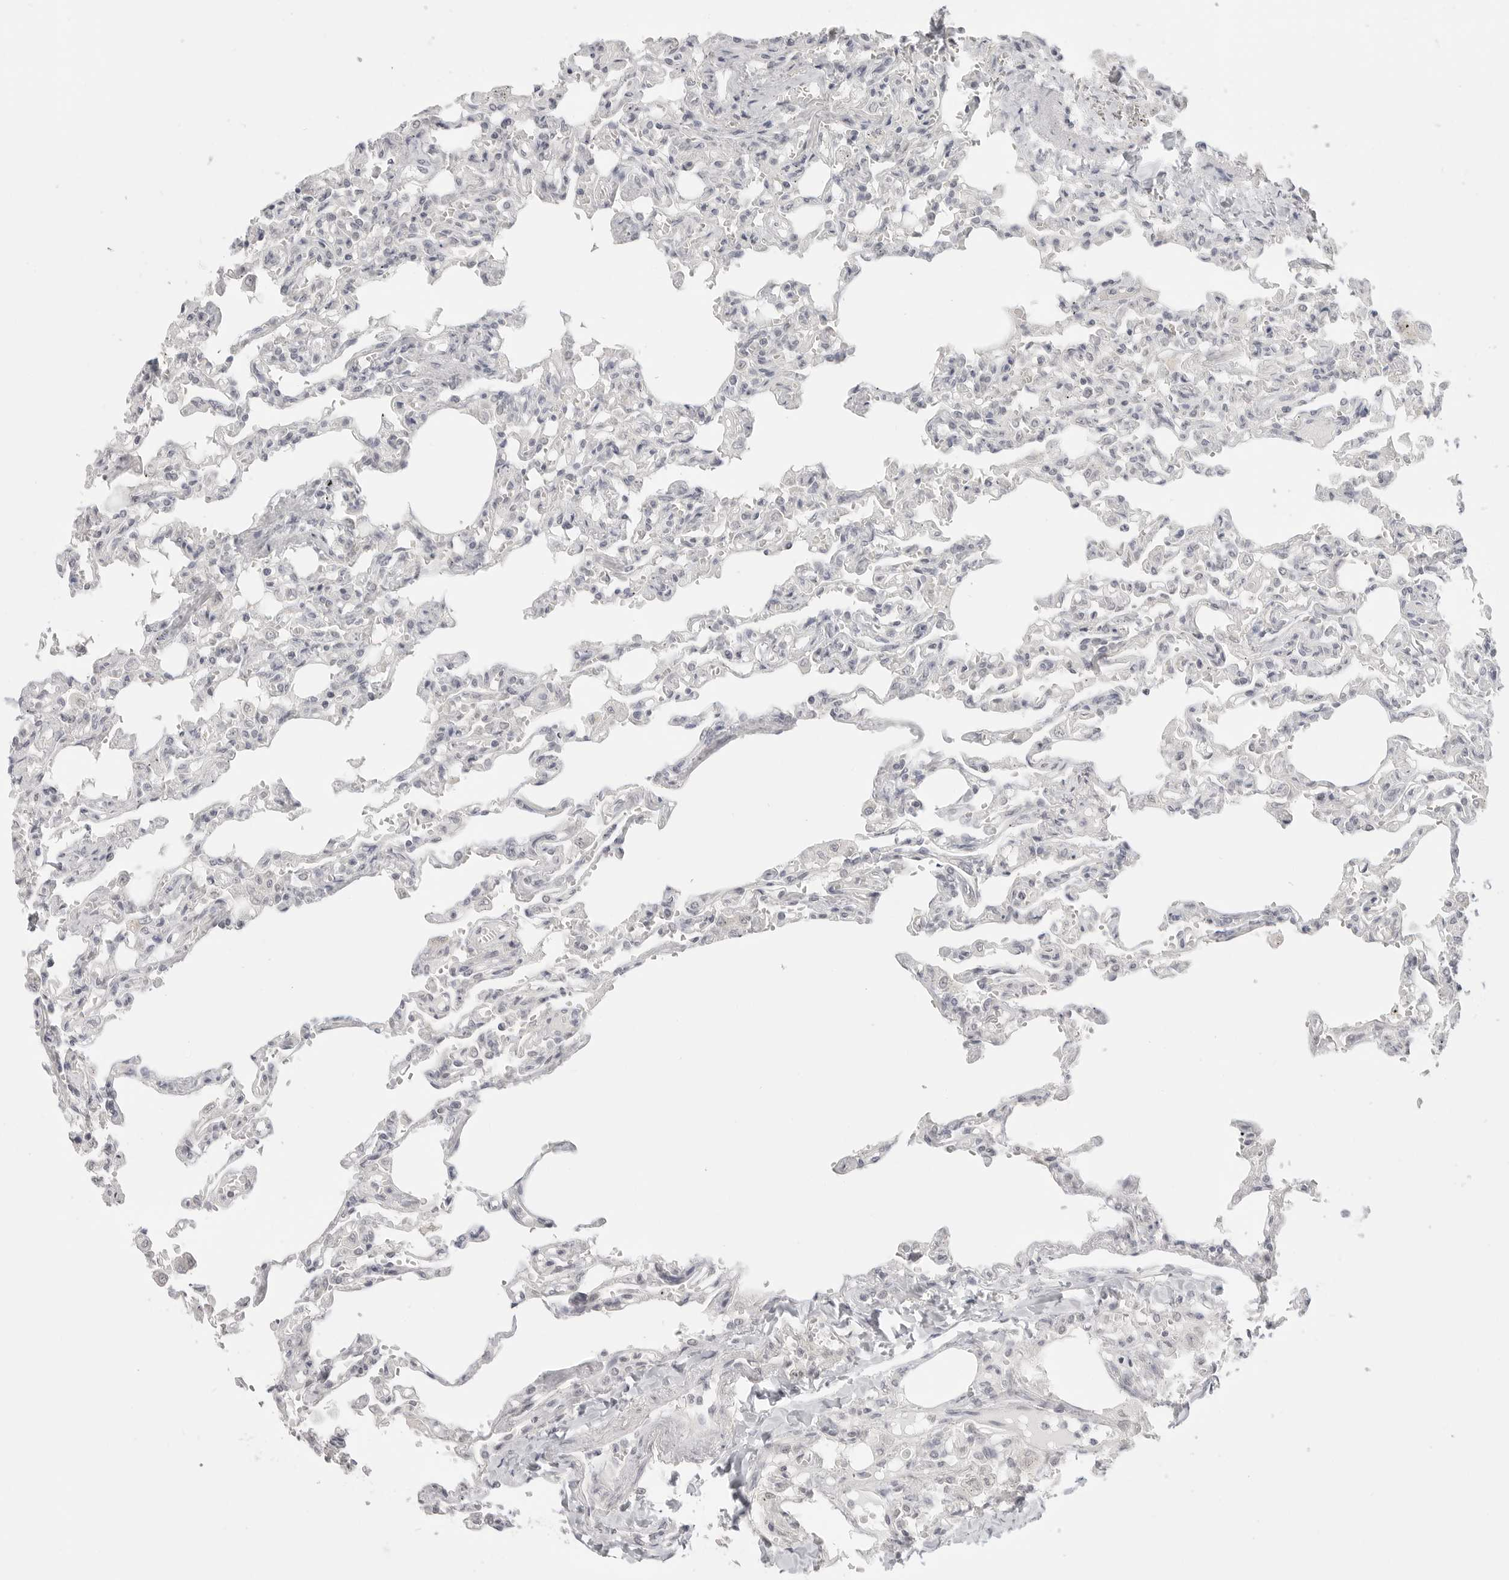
{"staining": {"intensity": "negative", "quantity": "none", "location": "none"}, "tissue": "lung", "cell_type": "Alveolar cells", "image_type": "normal", "snomed": [{"axis": "morphology", "description": "Normal tissue, NOS"}, {"axis": "topography", "description": "Lung"}], "caption": "Alveolar cells show no significant positivity in benign lung. Nuclei are stained in blue.", "gene": "KLK11", "patient": {"sex": "male", "age": 21}}